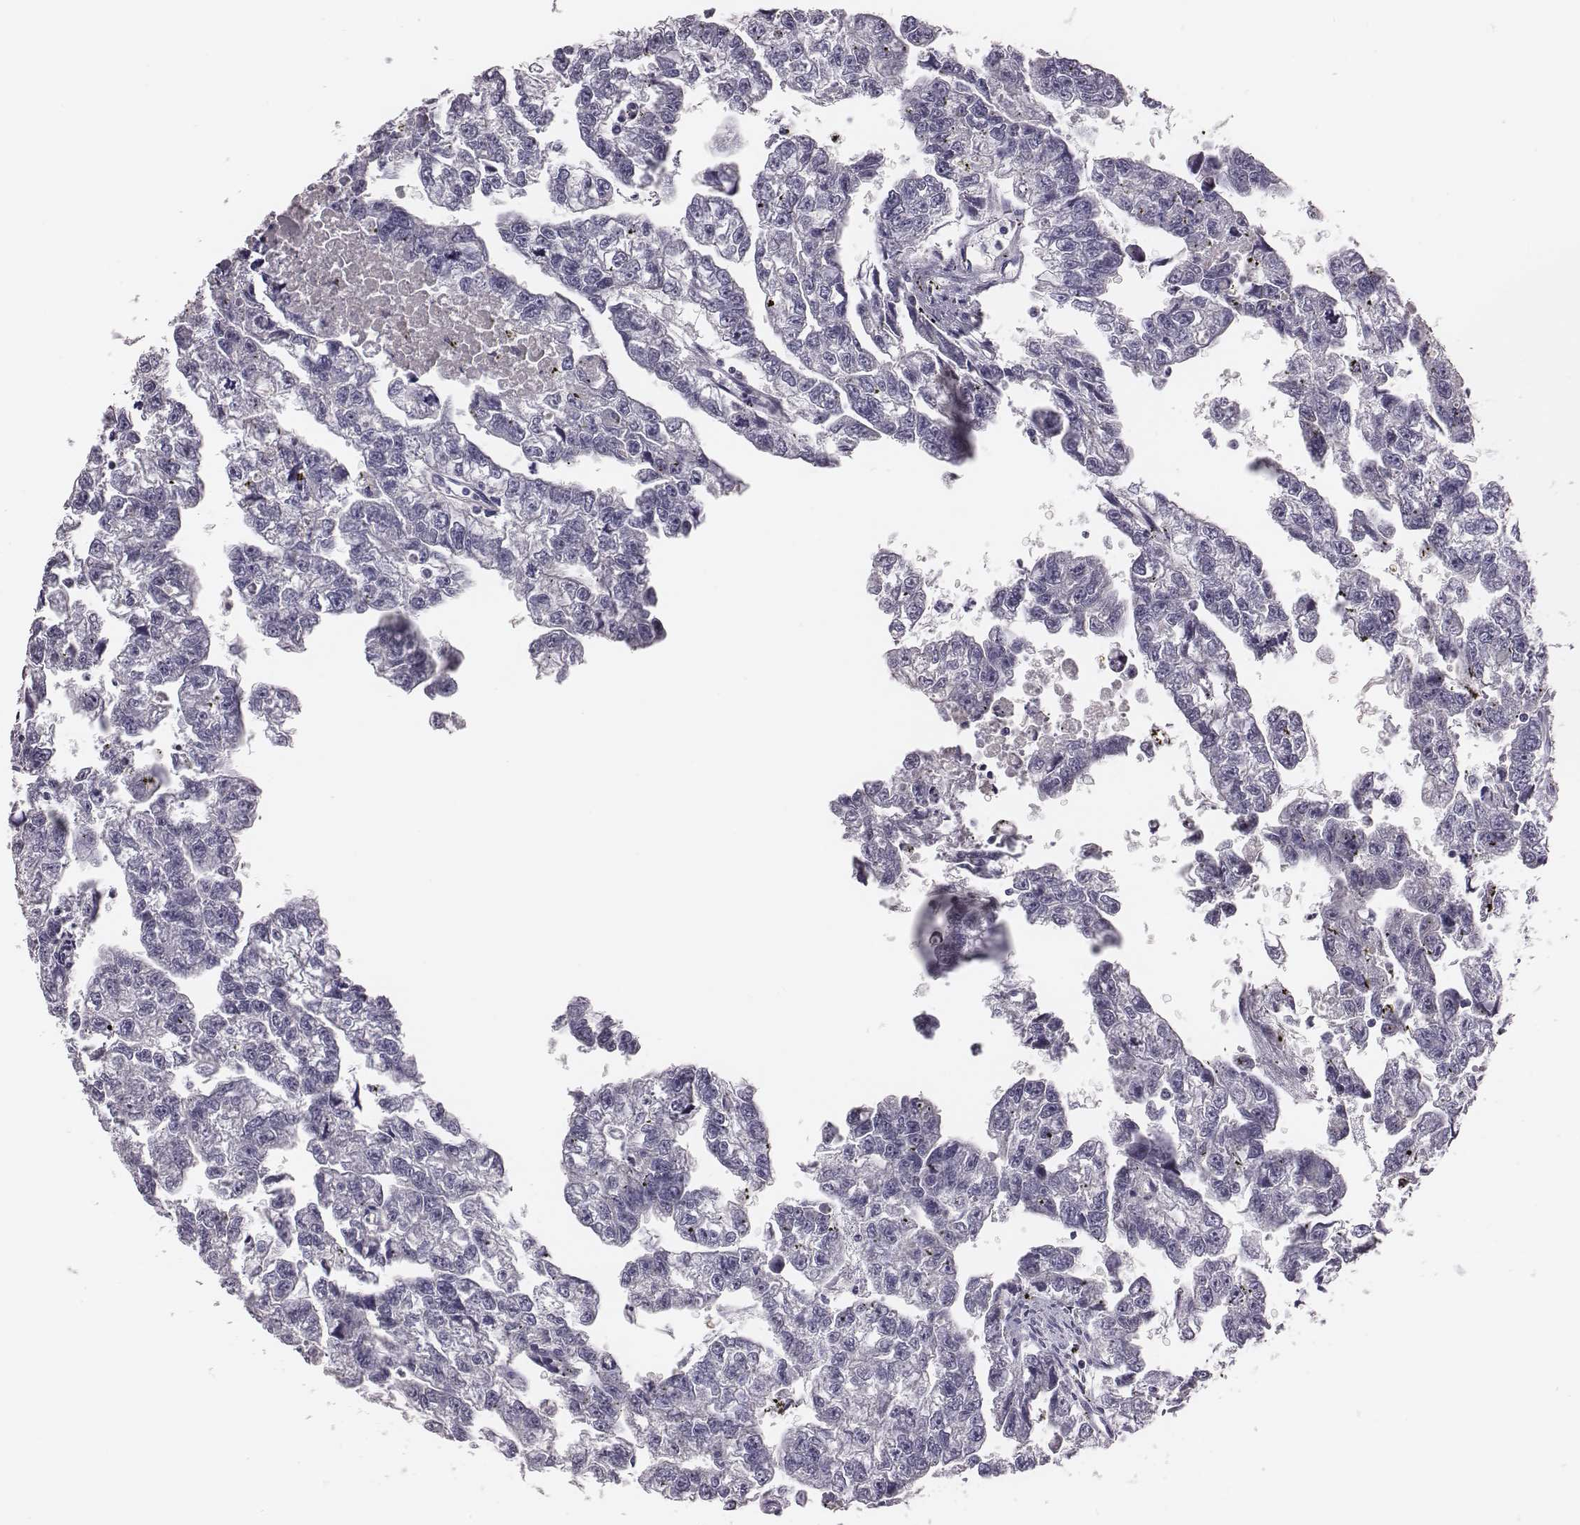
{"staining": {"intensity": "negative", "quantity": "none", "location": "none"}, "tissue": "testis cancer", "cell_type": "Tumor cells", "image_type": "cancer", "snomed": [{"axis": "morphology", "description": "Carcinoma, Embryonal, NOS"}, {"axis": "morphology", "description": "Teratoma, malignant, NOS"}, {"axis": "topography", "description": "Testis"}], "caption": "This is an IHC image of embryonal carcinoma (testis). There is no staining in tumor cells.", "gene": "EN1", "patient": {"sex": "male", "age": 44}}